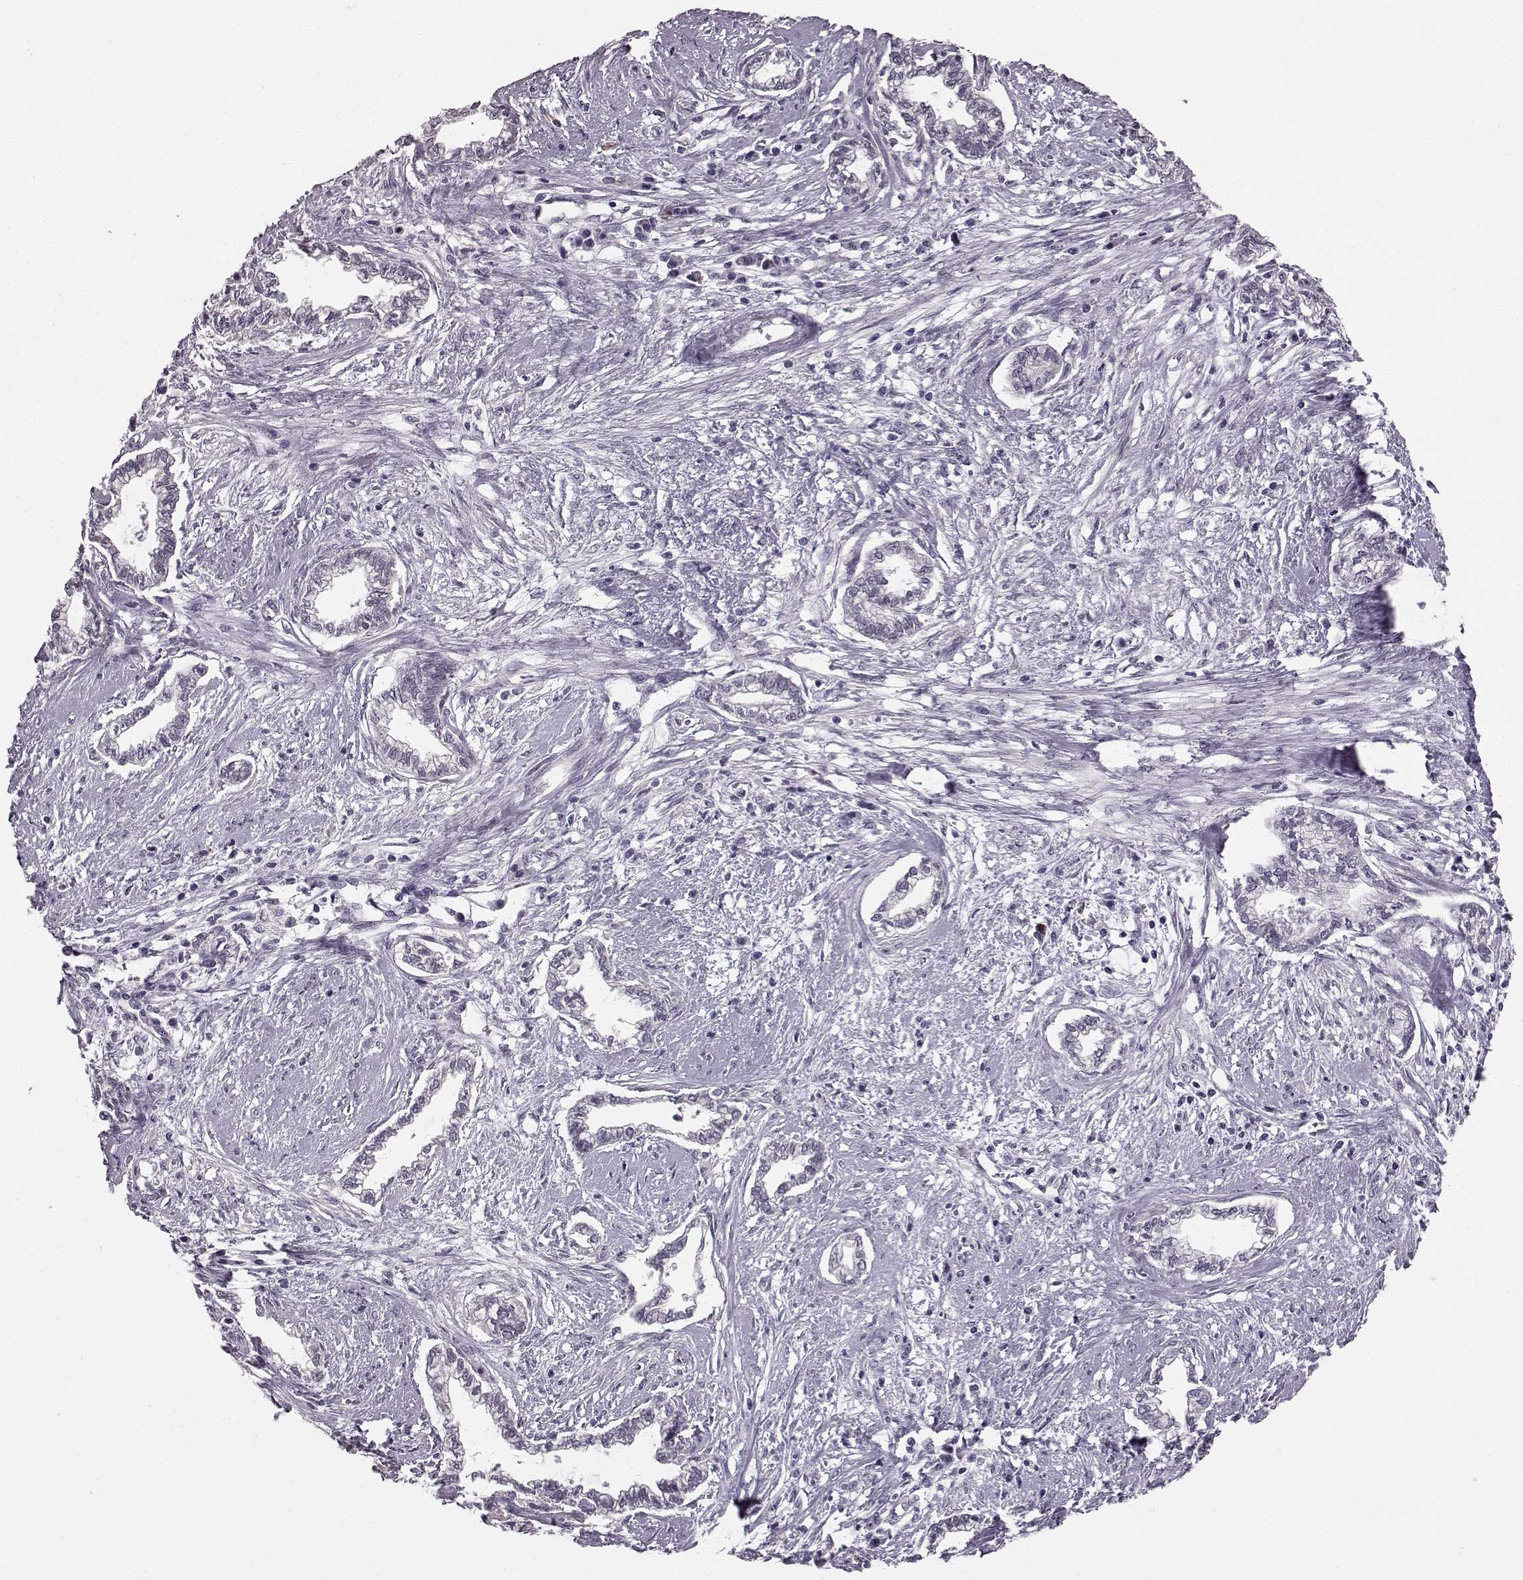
{"staining": {"intensity": "negative", "quantity": "none", "location": "none"}, "tissue": "cervical cancer", "cell_type": "Tumor cells", "image_type": "cancer", "snomed": [{"axis": "morphology", "description": "Adenocarcinoma, NOS"}, {"axis": "topography", "description": "Cervix"}], "caption": "A high-resolution histopathology image shows immunohistochemistry staining of cervical adenocarcinoma, which reveals no significant staining in tumor cells. (Stains: DAB (3,3'-diaminobenzidine) immunohistochemistry with hematoxylin counter stain, Microscopy: brightfield microscopy at high magnification).", "gene": "TCHHL1", "patient": {"sex": "female", "age": 62}}